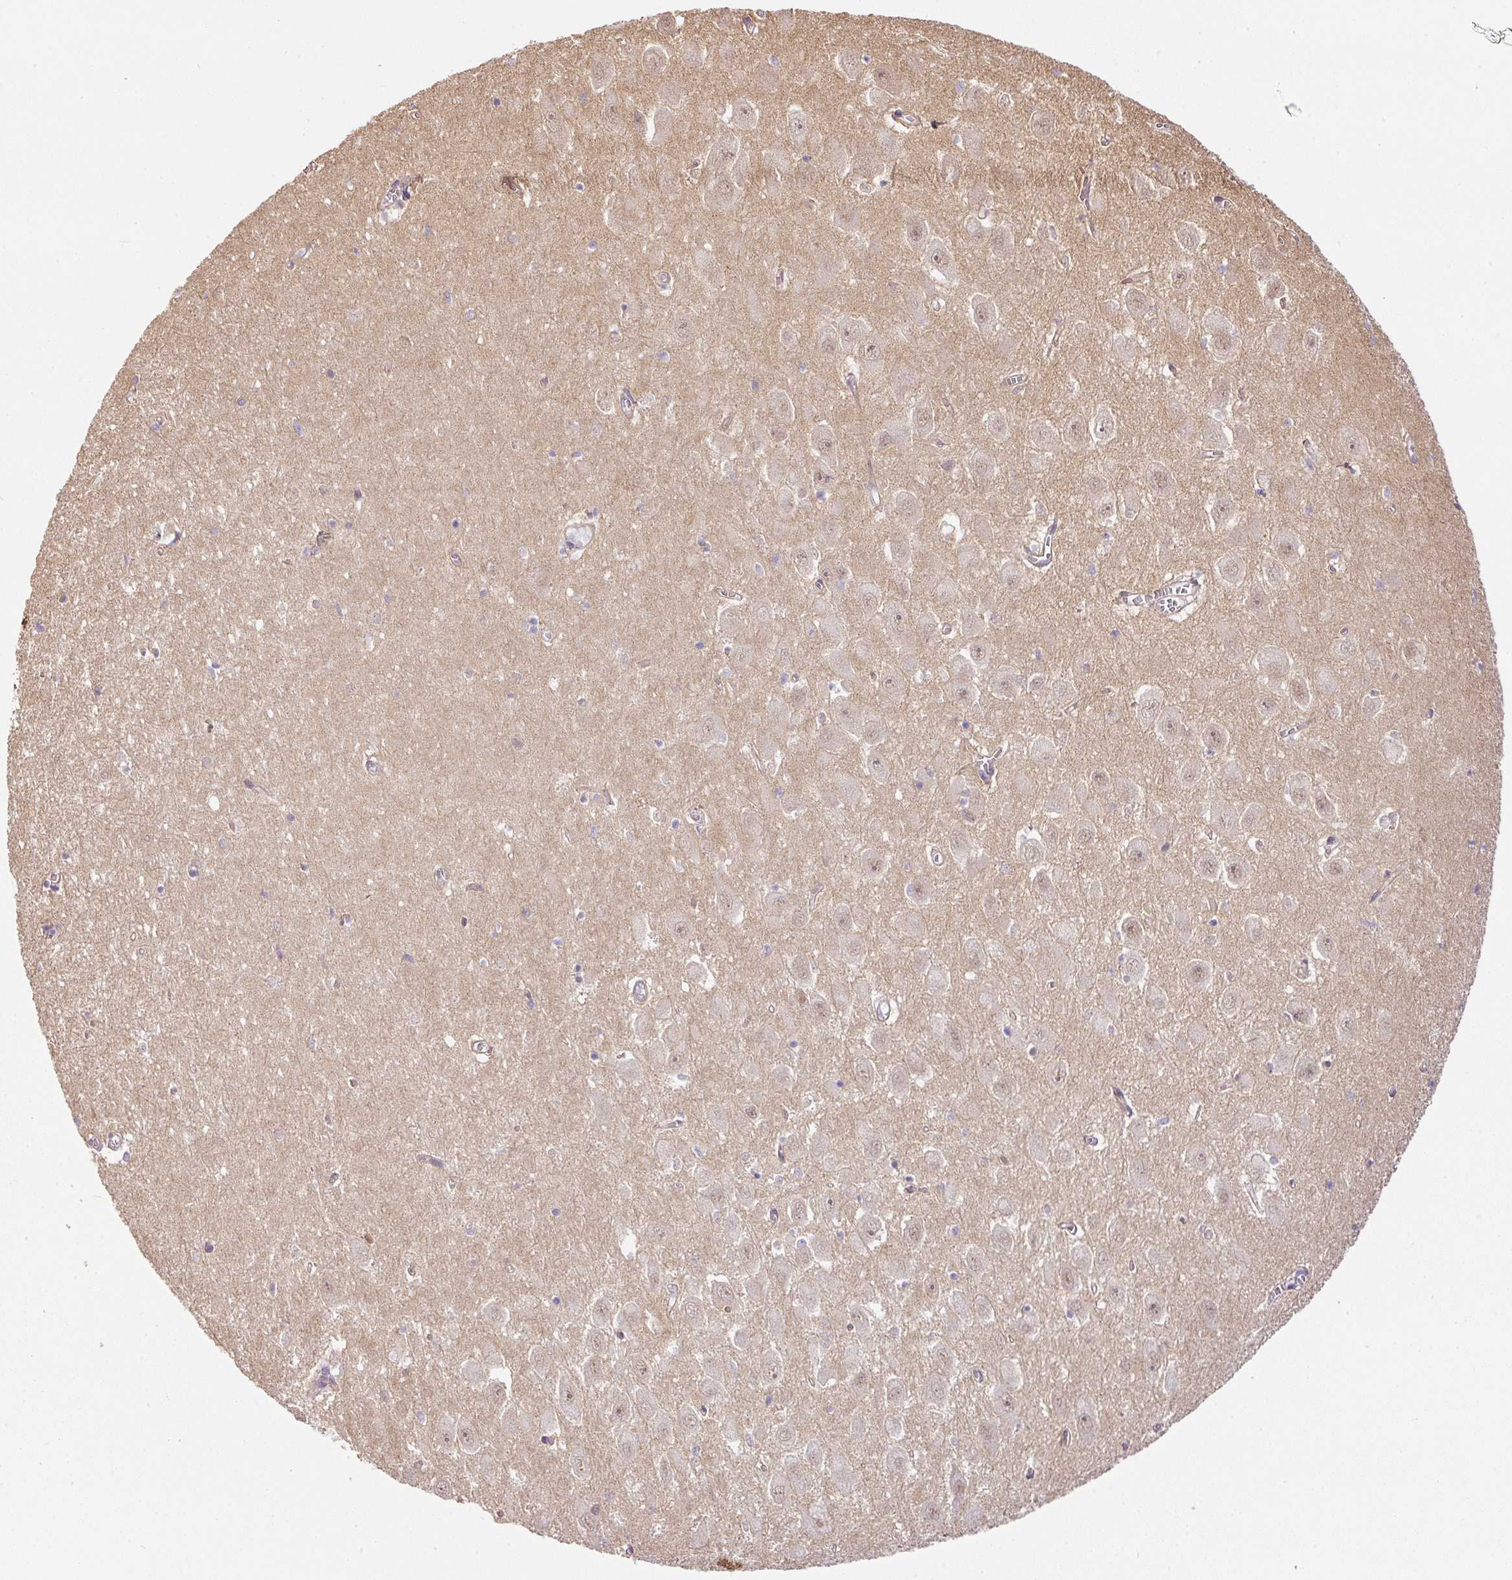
{"staining": {"intensity": "weak", "quantity": "<25%", "location": "nuclear"}, "tissue": "hippocampus", "cell_type": "Glial cells", "image_type": "normal", "snomed": [{"axis": "morphology", "description": "Normal tissue, NOS"}, {"axis": "topography", "description": "Hippocampus"}], "caption": "Human hippocampus stained for a protein using immunohistochemistry displays no expression in glial cells.", "gene": "MYOM2", "patient": {"sex": "female", "age": 64}}